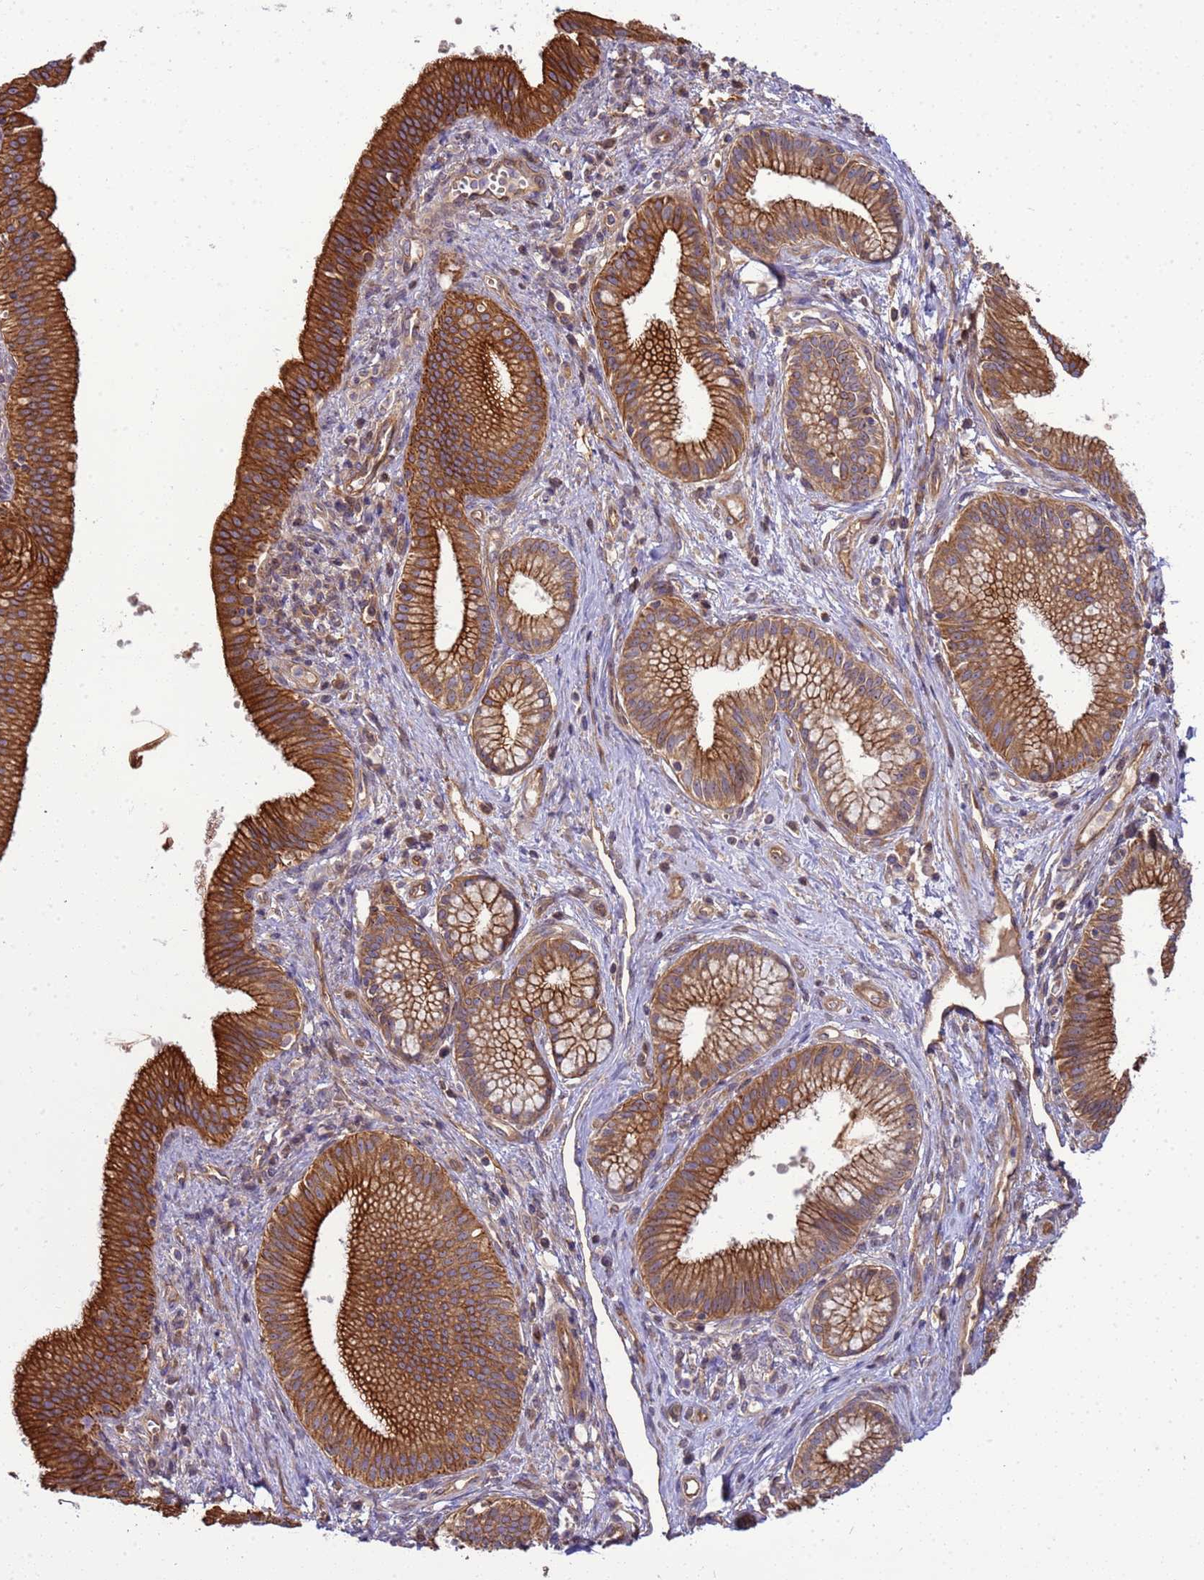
{"staining": {"intensity": "strong", "quantity": ">75%", "location": "cytoplasmic/membranous"}, "tissue": "pancreatic cancer", "cell_type": "Tumor cells", "image_type": "cancer", "snomed": [{"axis": "morphology", "description": "Adenocarcinoma, NOS"}, {"axis": "topography", "description": "Pancreas"}], "caption": "Pancreatic cancer (adenocarcinoma) stained with a protein marker reveals strong staining in tumor cells.", "gene": "SMCO3", "patient": {"sex": "male", "age": 72}}